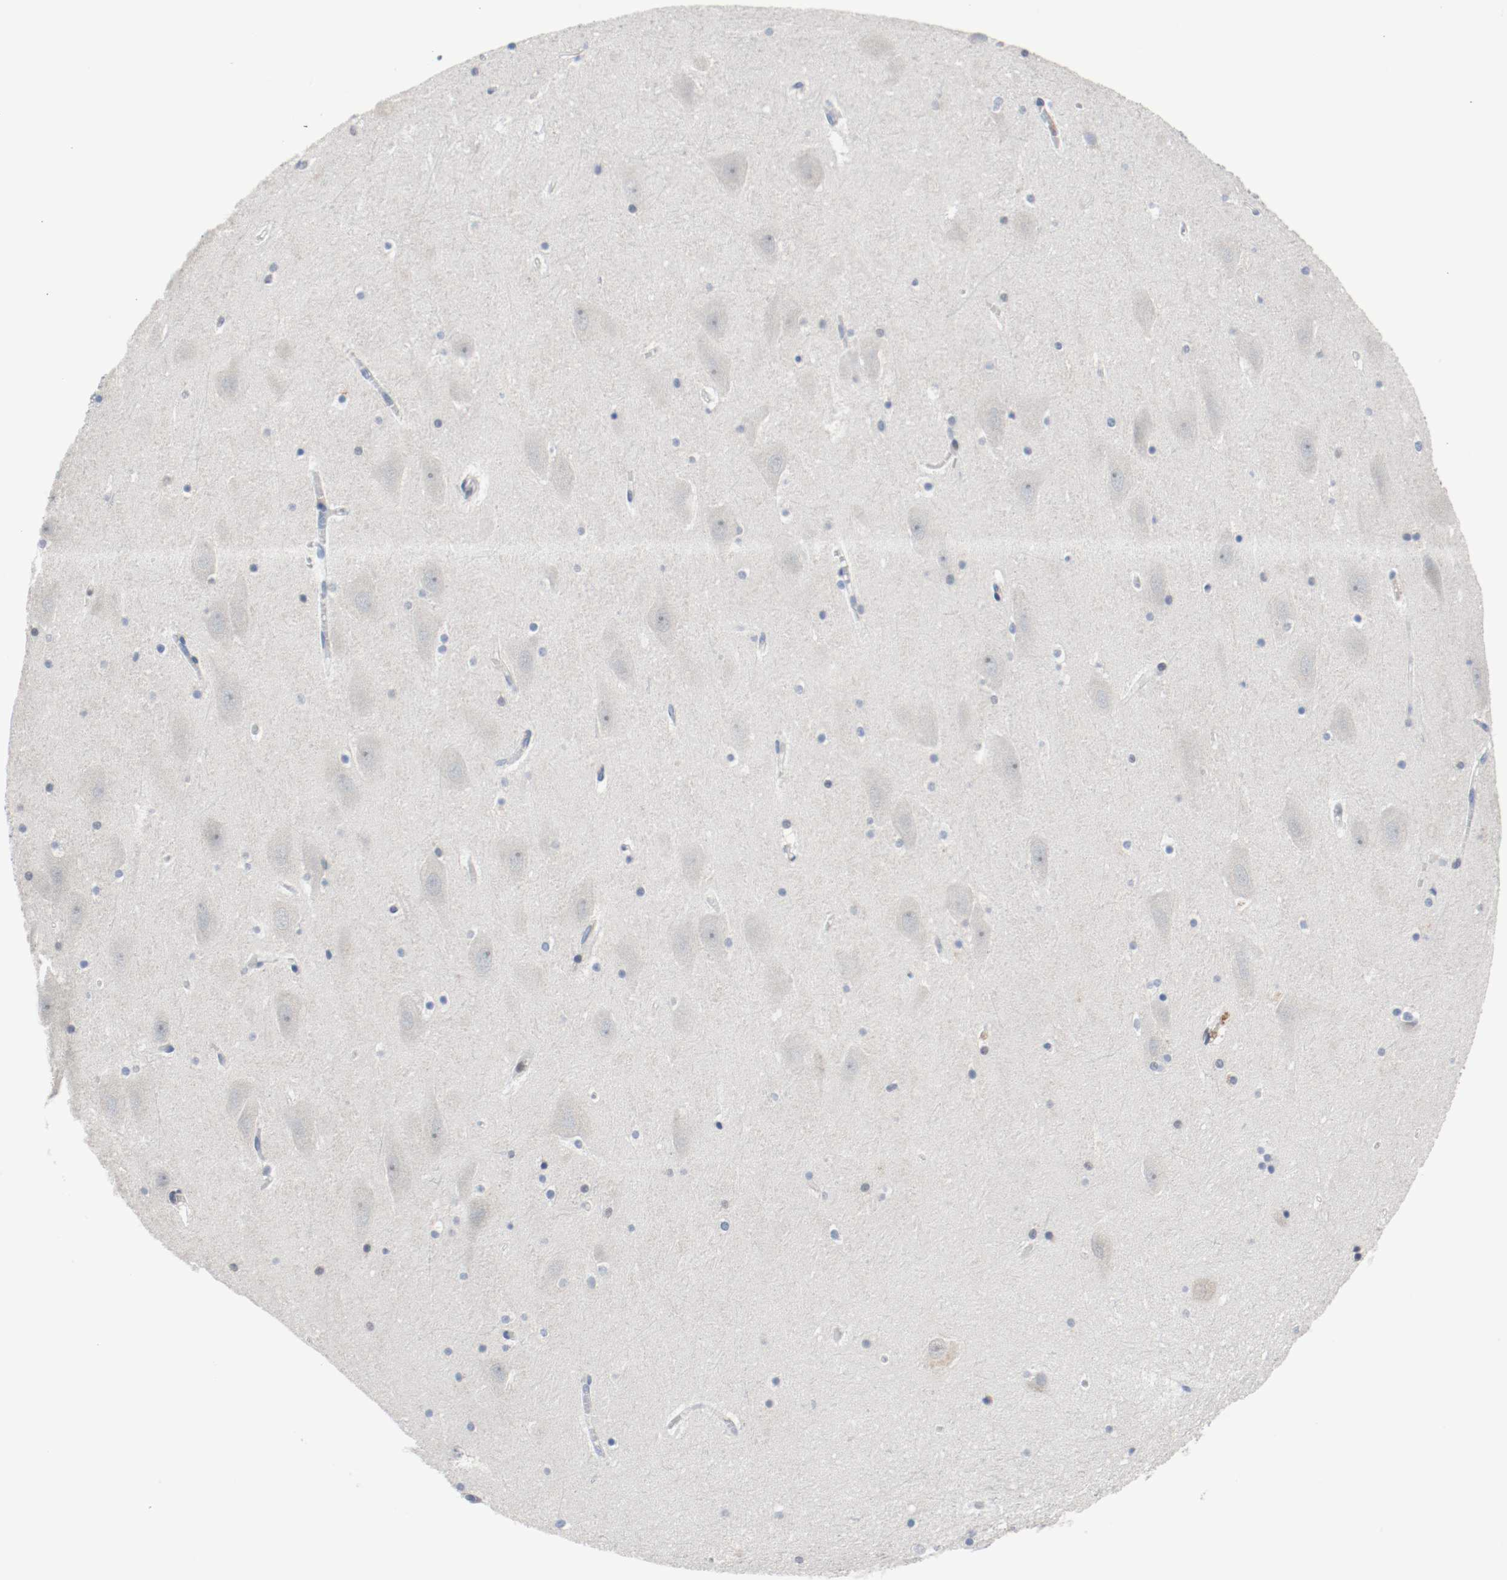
{"staining": {"intensity": "negative", "quantity": "none", "location": "none"}, "tissue": "hippocampus", "cell_type": "Glial cells", "image_type": "normal", "snomed": [{"axis": "morphology", "description": "Normal tissue, NOS"}, {"axis": "topography", "description": "Hippocampus"}], "caption": "DAB immunohistochemical staining of unremarkable human hippocampus reveals no significant expression in glial cells. (Stains: DAB (3,3'-diaminobenzidine) IHC with hematoxylin counter stain, Microscopy: brightfield microscopy at high magnification).", "gene": "ASH1L", "patient": {"sex": "male", "age": 45}}